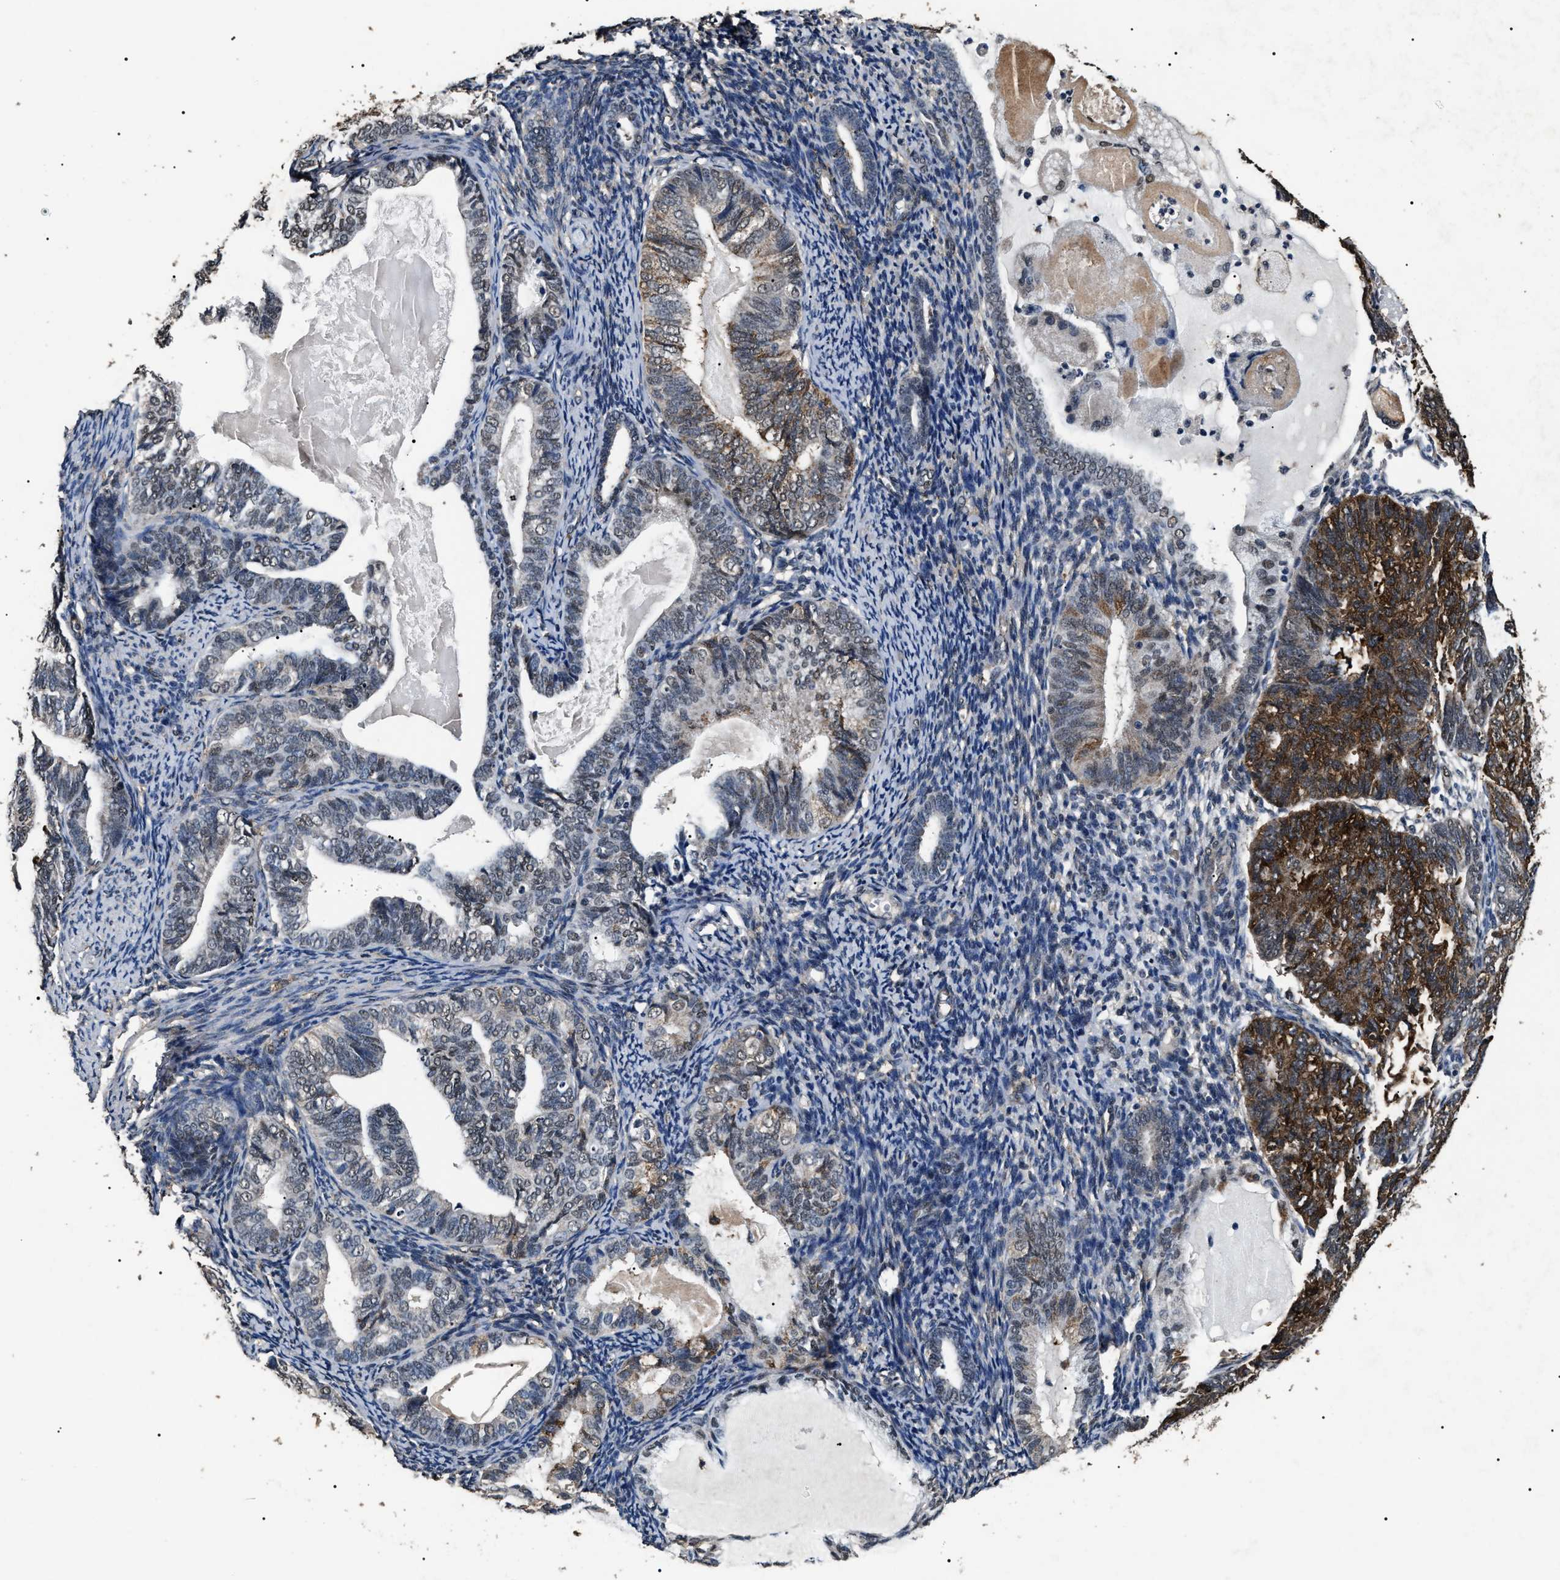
{"staining": {"intensity": "strong", "quantity": "<25%", "location": "cytoplasmic/membranous,nuclear"}, "tissue": "endometrial cancer", "cell_type": "Tumor cells", "image_type": "cancer", "snomed": [{"axis": "morphology", "description": "Adenocarcinoma, NOS"}, {"axis": "topography", "description": "Uterus"}], "caption": "Immunohistochemical staining of human endometrial cancer exhibits medium levels of strong cytoplasmic/membranous and nuclear protein staining in approximately <25% of tumor cells.", "gene": "ANP32E", "patient": {"sex": "female", "age": 60}}